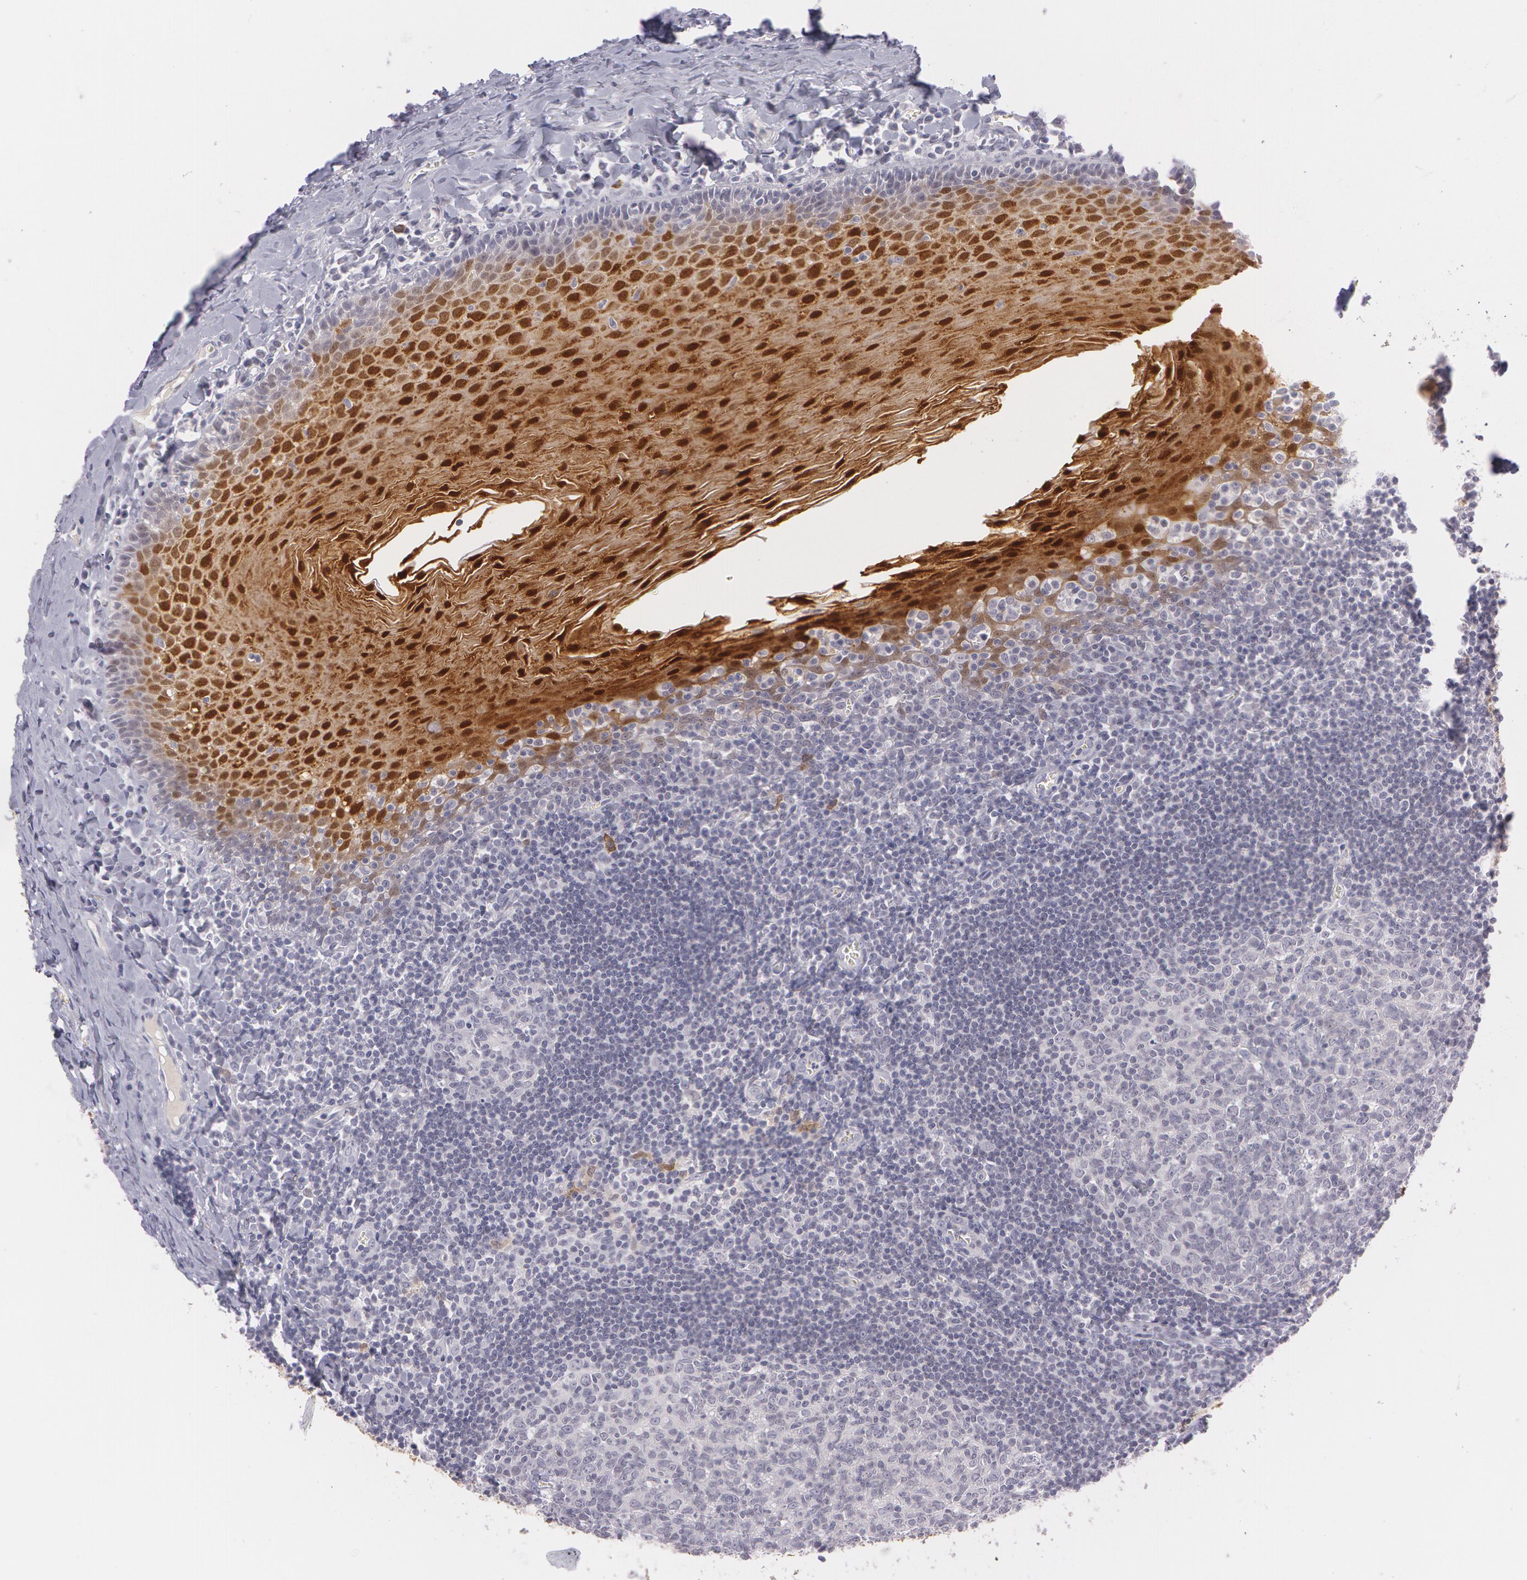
{"staining": {"intensity": "moderate", "quantity": ">75%", "location": "nuclear"}, "tissue": "oral mucosa", "cell_type": "Squamous epithelial cells", "image_type": "normal", "snomed": [{"axis": "morphology", "description": "Normal tissue, NOS"}, {"axis": "topography", "description": "Oral tissue"}], "caption": "Immunohistochemical staining of benign human oral mucosa demonstrates moderate nuclear protein expression in approximately >75% of squamous epithelial cells.", "gene": "IL1RN", "patient": {"sex": "male", "age": 20}}